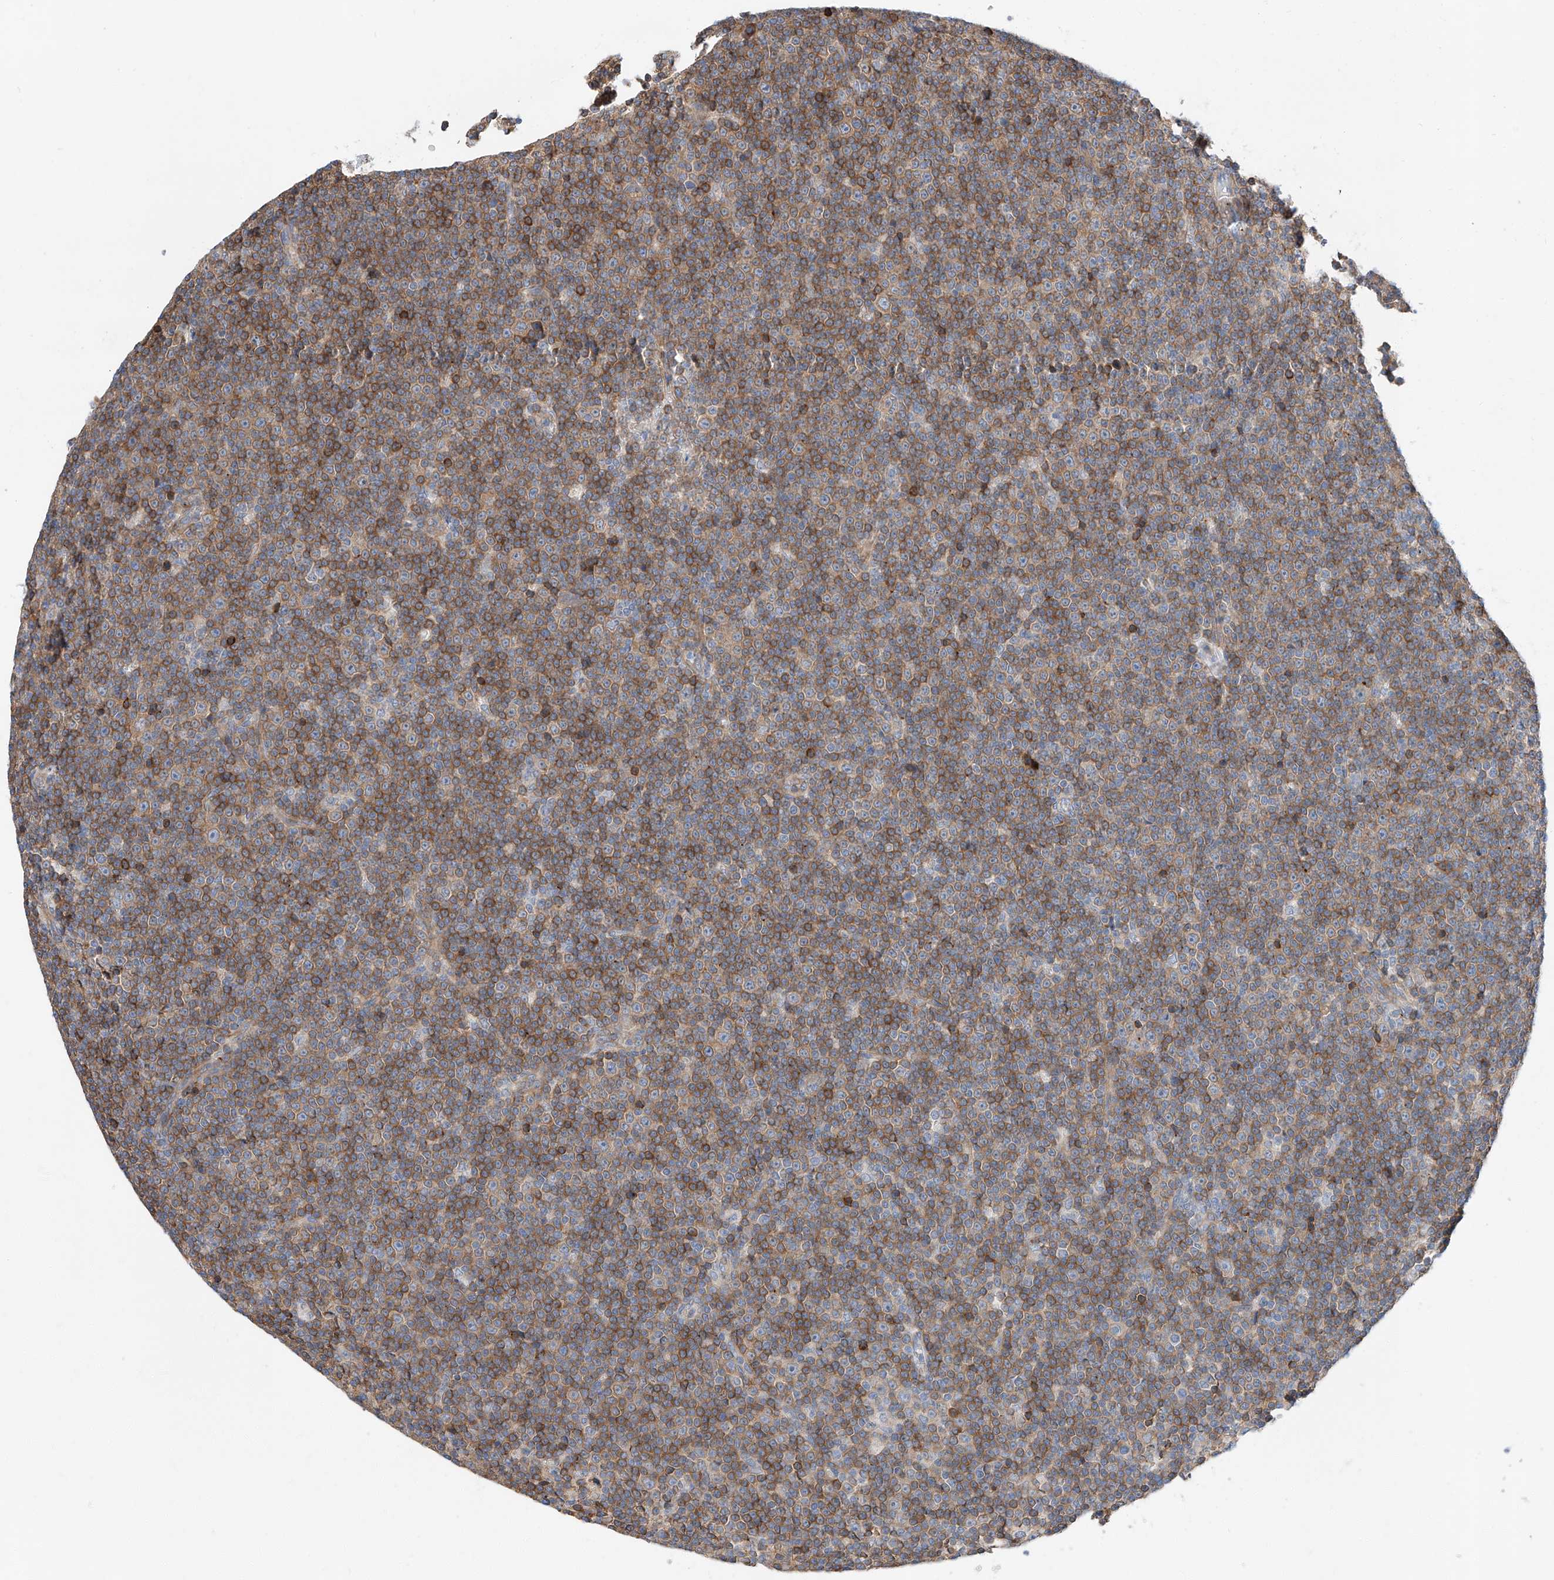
{"staining": {"intensity": "moderate", "quantity": ">75%", "location": "cytoplasmic/membranous"}, "tissue": "lymphoma", "cell_type": "Tumor cells", "image_type": "cancer", "snomed": [{"axis": "morphology", "description": "Malignant lymphoma, non-Hodgkin's type, Low grade"}, {"axis": "topography", "description": "Lymph node"}], "caption": "Tumor cells demonstrate moderate cytoplasmic/membranous positivity in about >75% of cells in lymphoma.", "gene": "GLMN", "patient": {"sex": "female", "age": 67}}